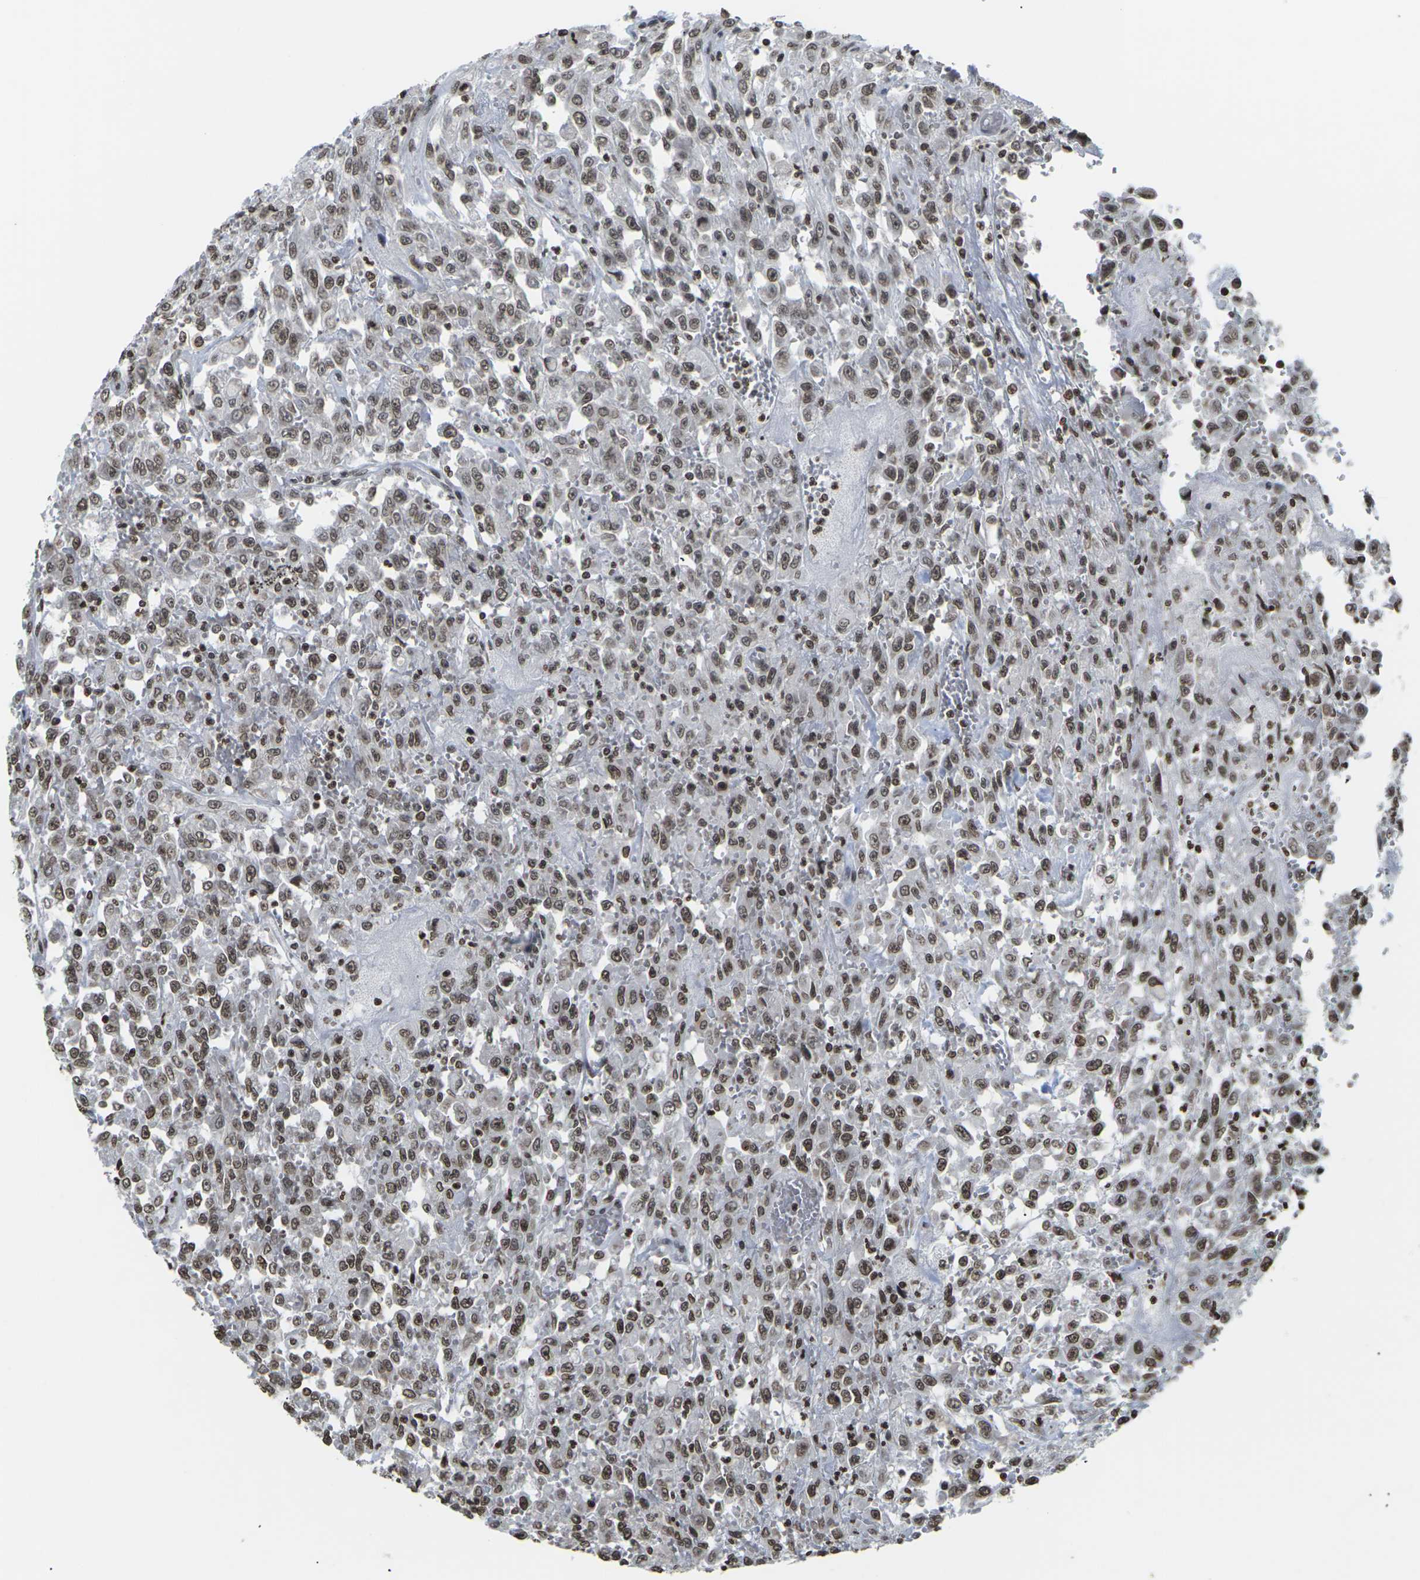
{"staining": {"intensity": "moderate", "quantity": ">75%", "location": "nuclear"}, "tissue": "urothelial cancer", "cell_type": "Tumor cells", "image_type": "cancer", "snomed": [{"axis": "morphology", "description": "Urothelial carcinoma, High grade"}, {"axis": "topography", "description": "Urinary bladder"}], "caption": "Immunohistochemical staining of human urothelial carcinoma (high-grade) demonstrates medium levels of moderate nuclear protein staining in about >75% of tumor cells.", "gene": "ETV5", "patient": {"sex": "male", "age": 46}}